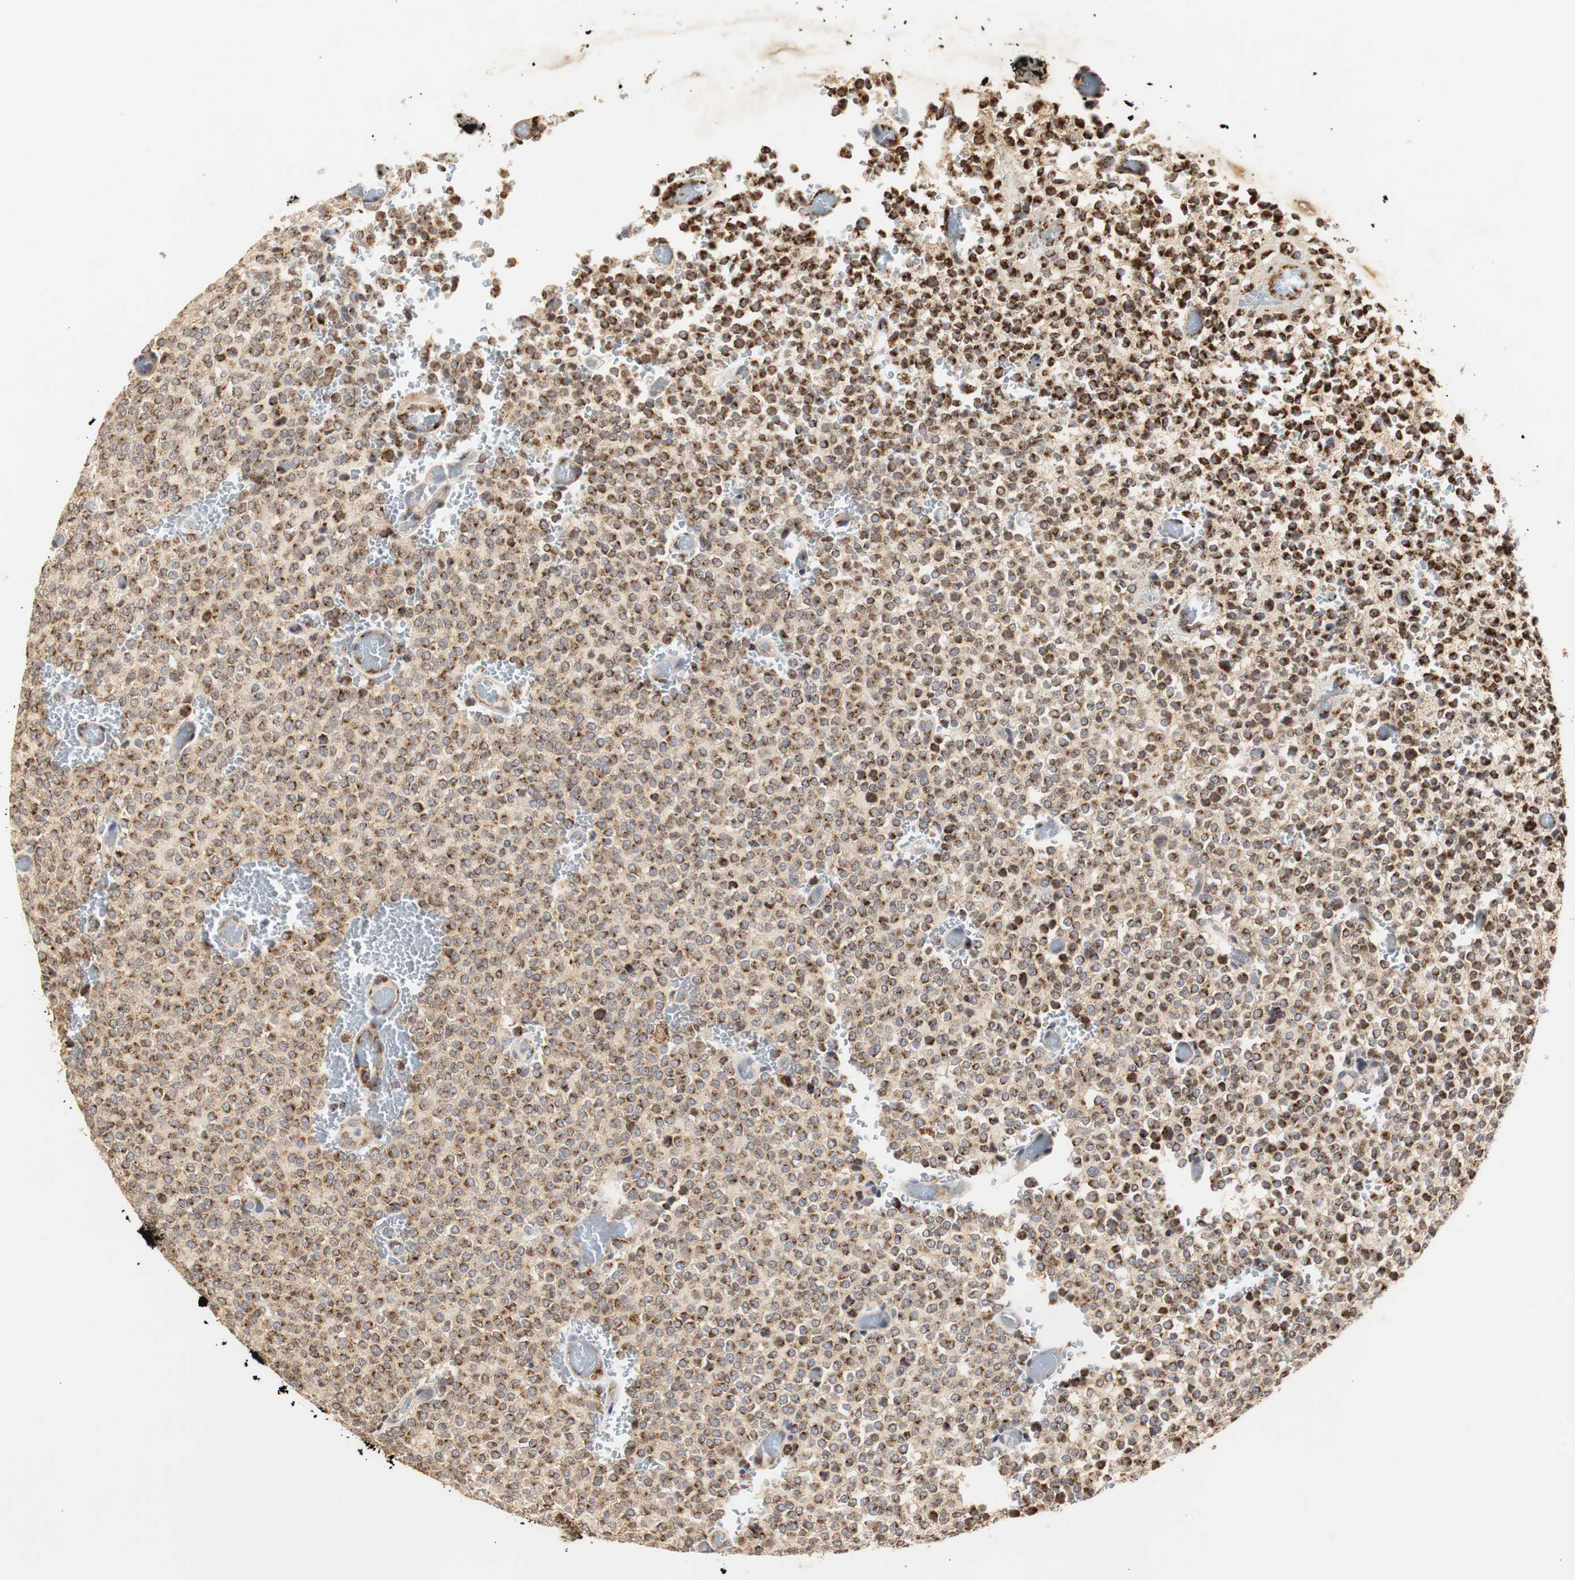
{"staining": {"intensity": "strong", "quantity": ">75%", "location": "cytoplasmic/membranous"}, "tissue": "glioma", "cell_type": "Tumor cells", "image_type": "cancer", "snomed": [{"axis": "morphology", "description": "Glioma, malignant, High grade"}, {"axis": "topography", "description": "pancreas cauda"}], "caption": "Tumor cells reveal high levels of strong cytoplasmic/membranous positivity in about >75% of cells in human glioma.", "gene": "HSD17B10", "patient": {"sex": "male", "age": 60}}